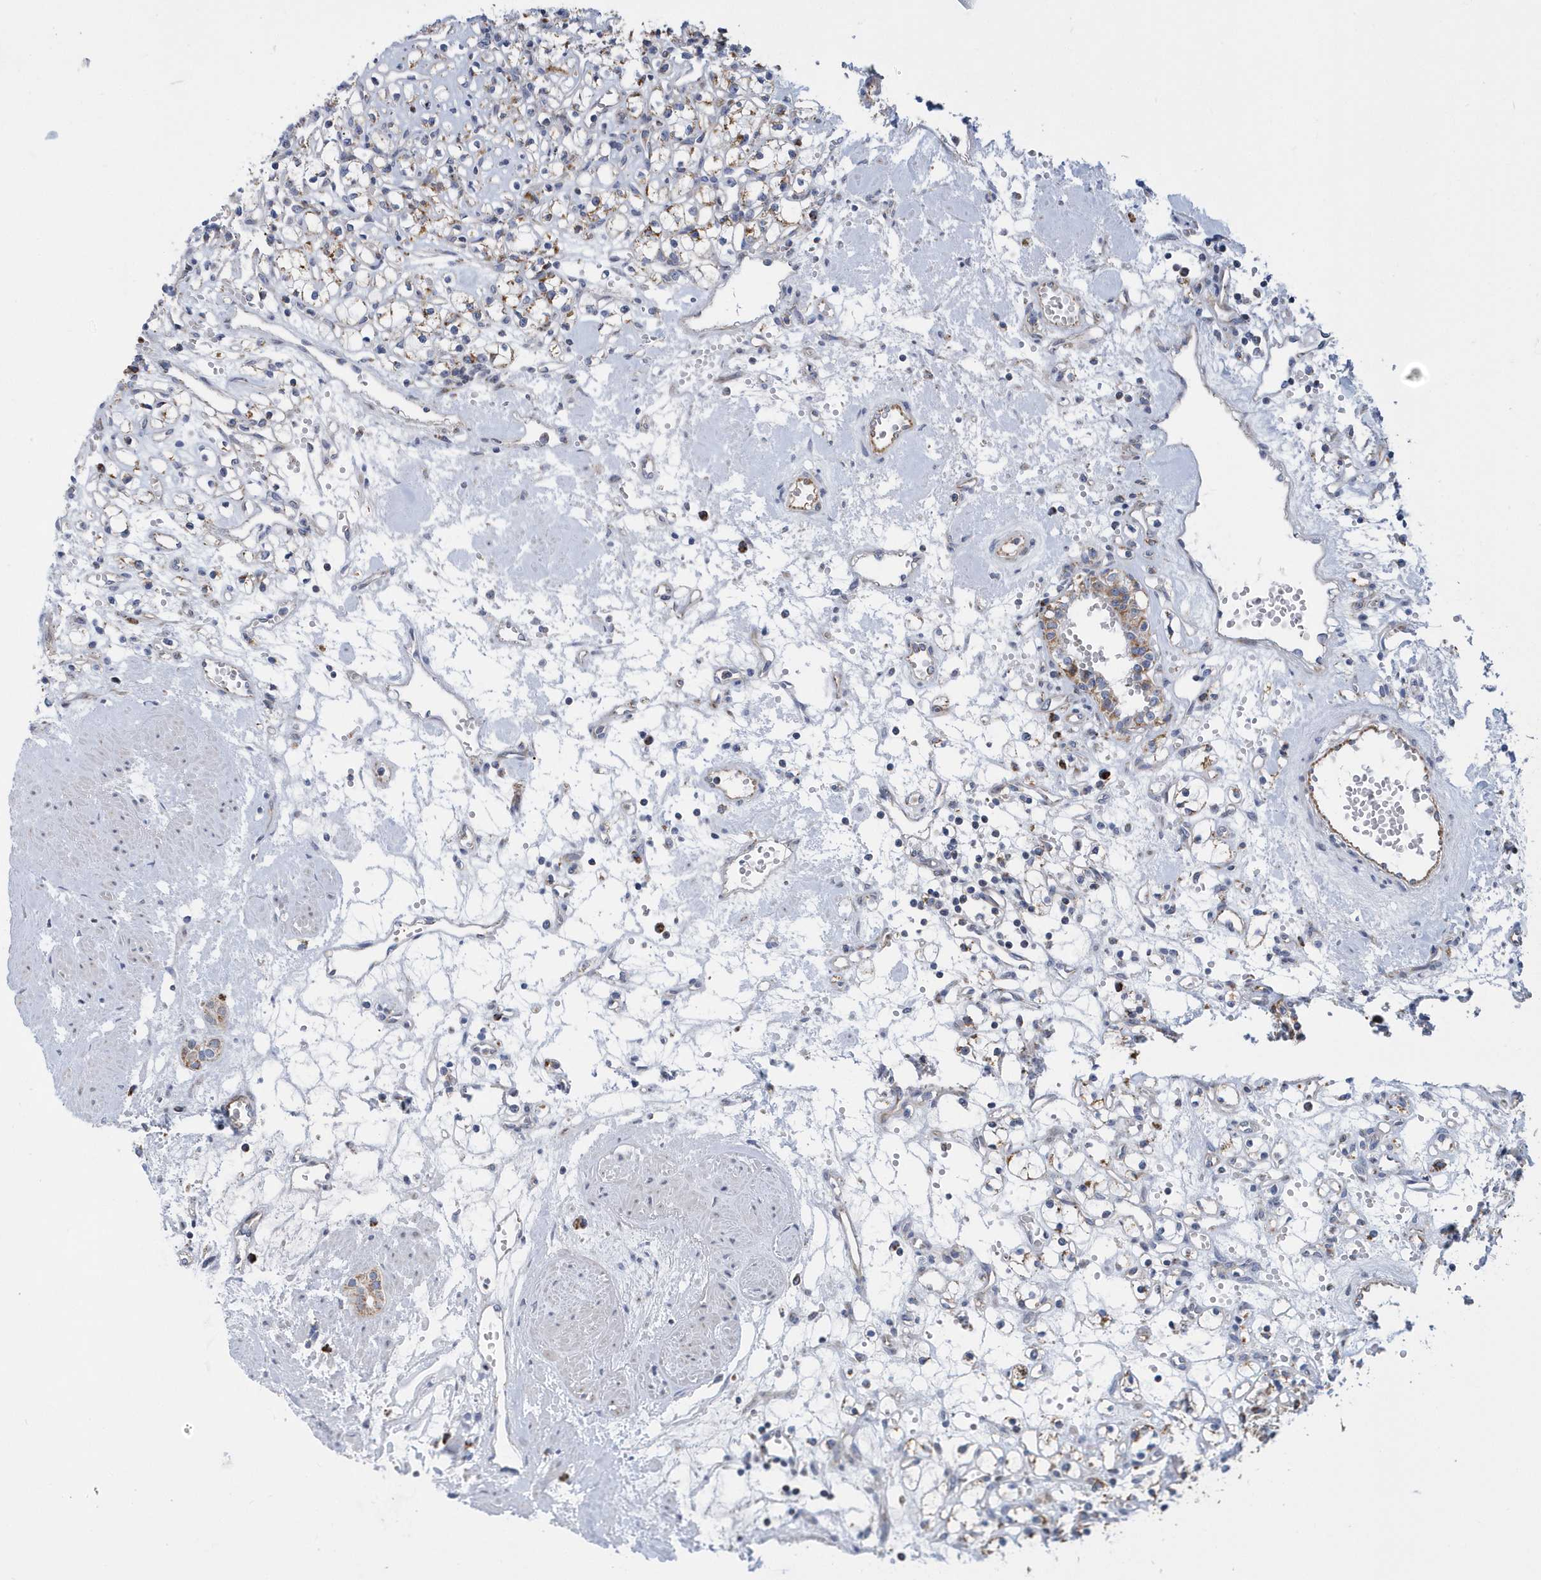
{"staining": {"intensity": "moderate", "quantity": "25%-75%", "location": "cytoplasmic/membranous"}, "tissue": "renal cancer", "cell_type": "Tumor cells", "image_type": "cancer", "snomed": [{"axis": "morphology", "description": "Adenocarcinoma, NOS"}, {"axis": "topography", "description": "Kidney"}], "caption": "Renal adenocarcinoma stained for a protein (brown) demonstrates moderate cytoplasmic/membranous positive expression in about 25%-75% of tumor cells.", "gene": "VWA5B2", "patient": {"sex": "female", "age": 59}}